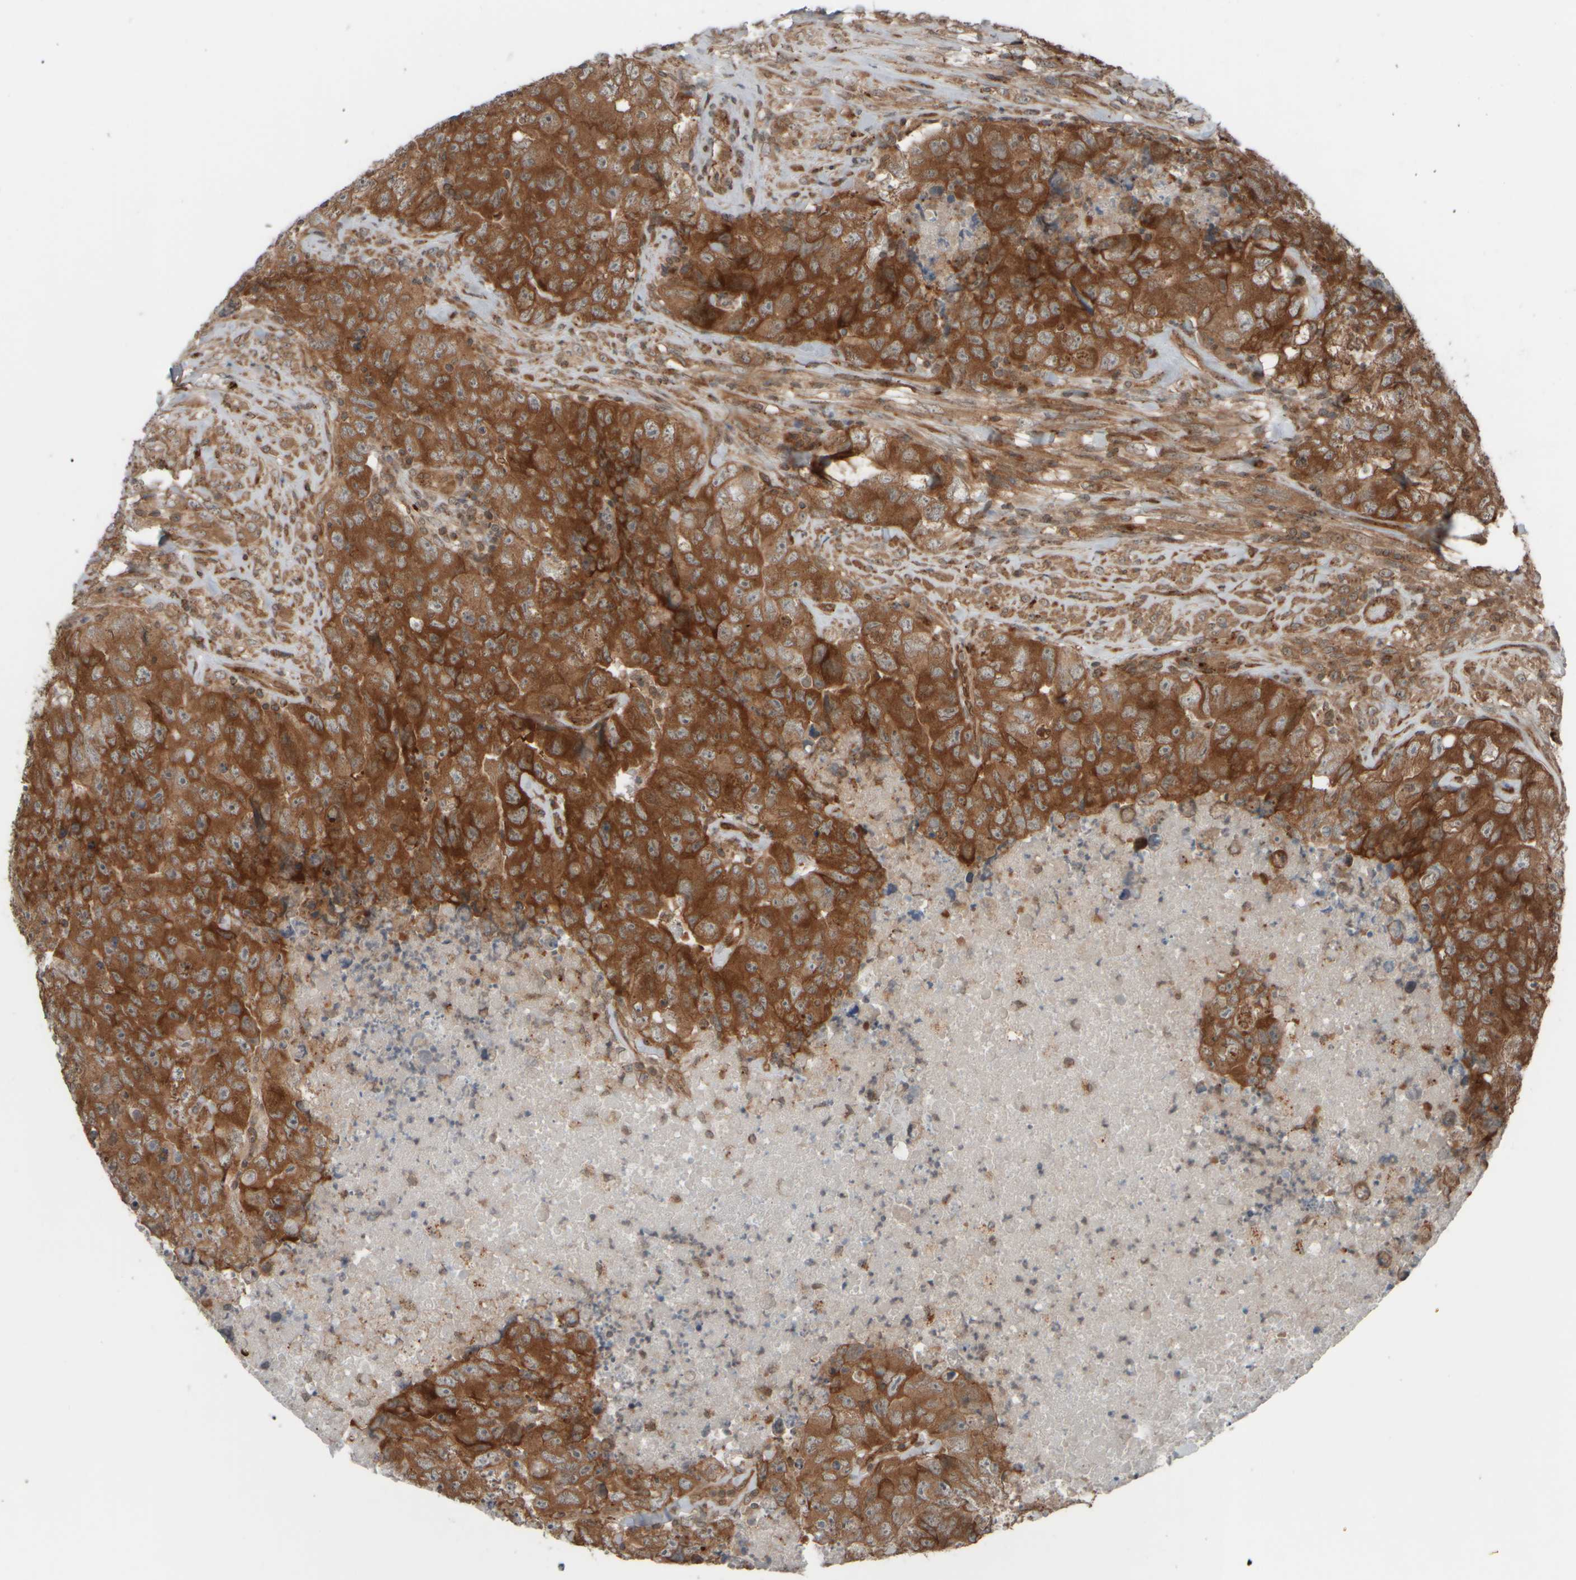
{"staining": {"intensity": "strong", "quantity": ">75%", "location": "cytoplasmic/membranous"}, "tissue": "testis cancer", "cell_type": "Tumor cells", "image_type": "cancer", "snomed": [{"axis": "morphology", "description": "Carcinoma, Embryonal, NOS"}, {"axis": "topography", "description": "Testis"}], "caption": "High-magnification brightfield microscopy of testis embryonal carcinoma stained with DAB (3,3'-diaminobenzidine) (brown) and counterstained with hematoxylin (blue). tumor cells exhibit strong cytoplasmic/membranous expression is present in about>75% of cells. The staining was performed using DAB (3,3'-diaminobenzidine) to visualize the protein expression in brown, while the nuclei were stained in blue with hematoxylin (Magnification: 20x).", "gene": "GIGYF1", "patient": {"sex": "male", "age": 32}}